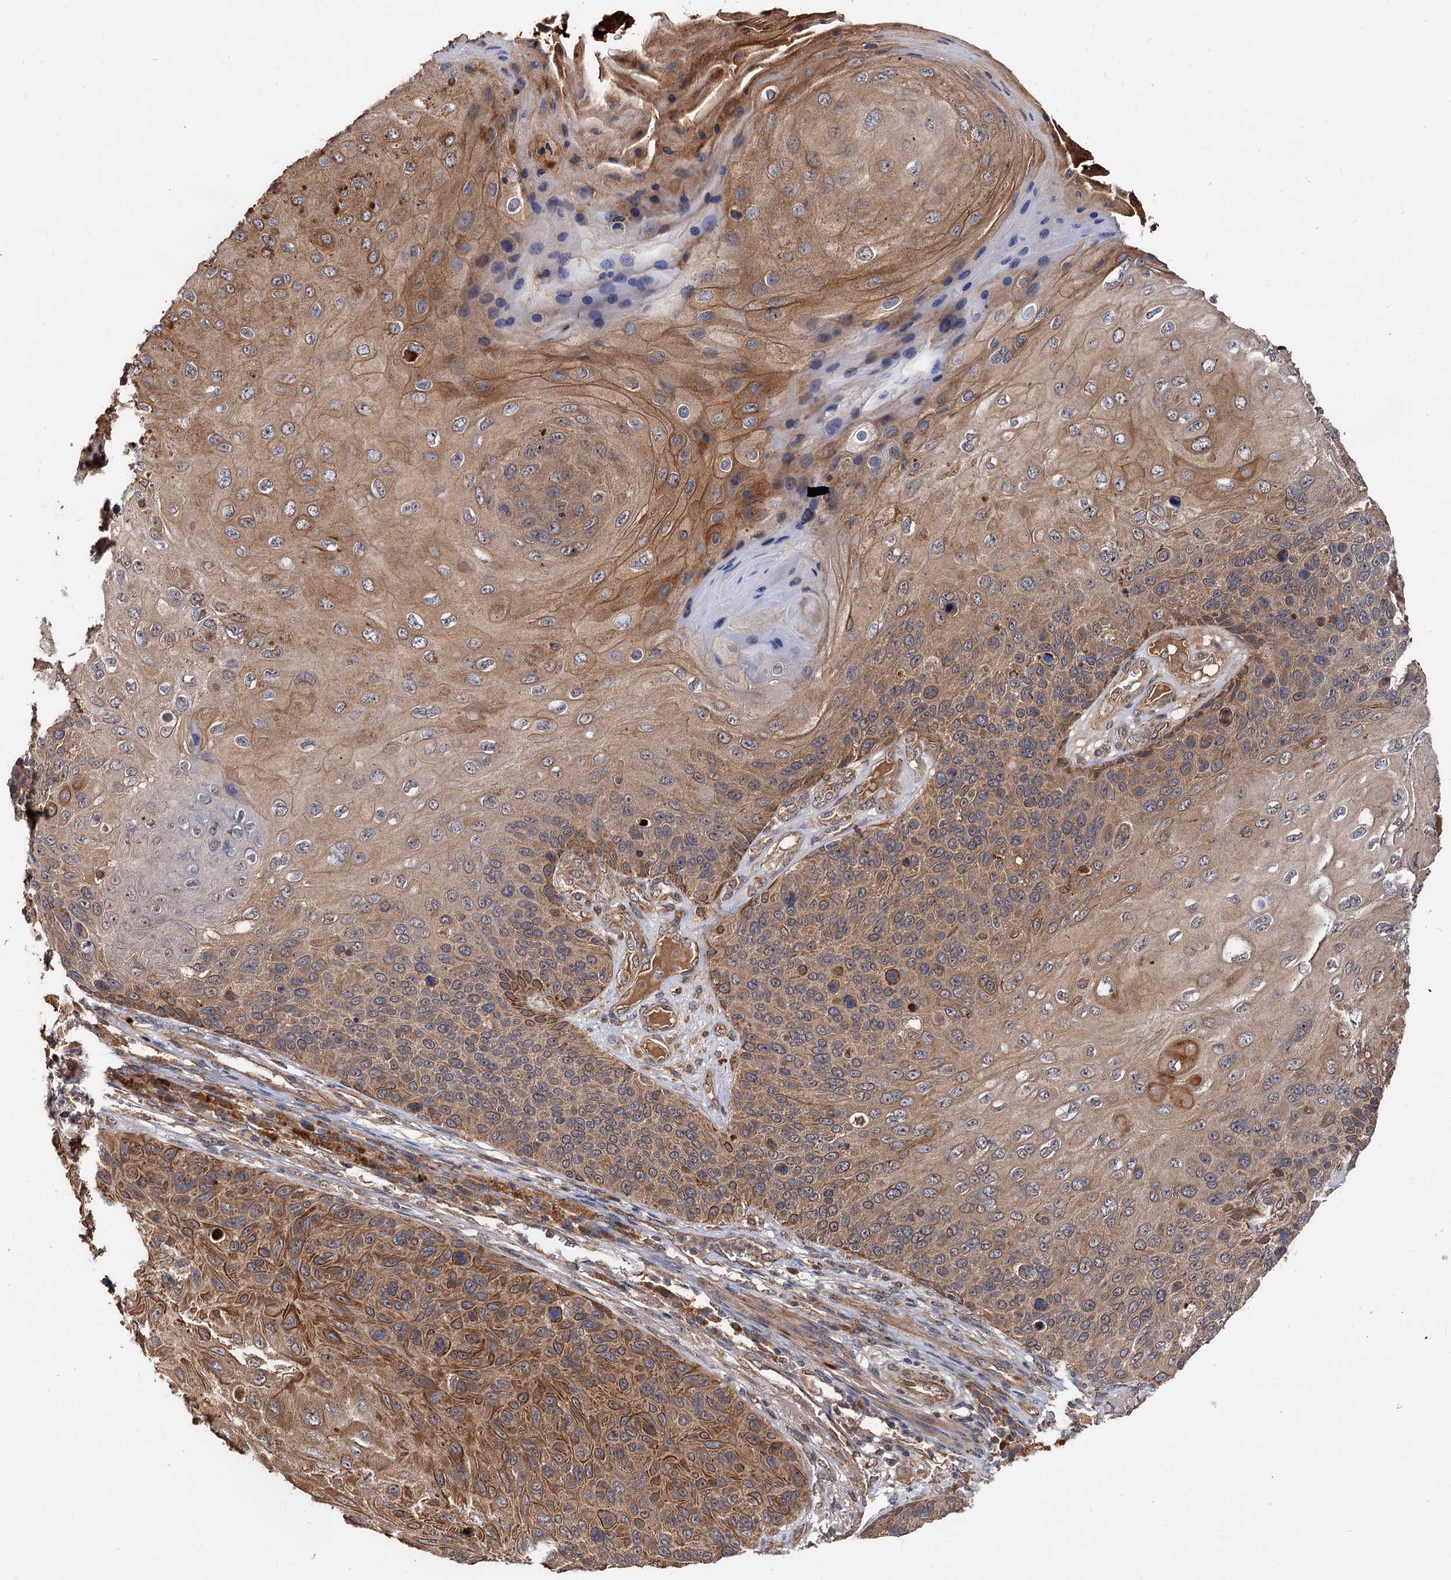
{"staining": {"intensity": "moderate", "quantity": ">75%", "location": "cytoplasmic/membranous"}, "tissue": "skin cancer", "cell_type": "Tumor cells", "image_type": "cancer", "snomed": [{"axis": "morphology", "description": "Squamous cell carcinoma, NOS"}, {"axis": "topography", "description": "Skin"}], "caption": "DAB immunohistochemical staining of squamous cell carcinoma (skin) exhibits moderate cytoplasmic/membranous protein expression in approximately >75% of tumor cells.", "gene": "TEX9", "patient": {"sex": "female", "age": 88}}